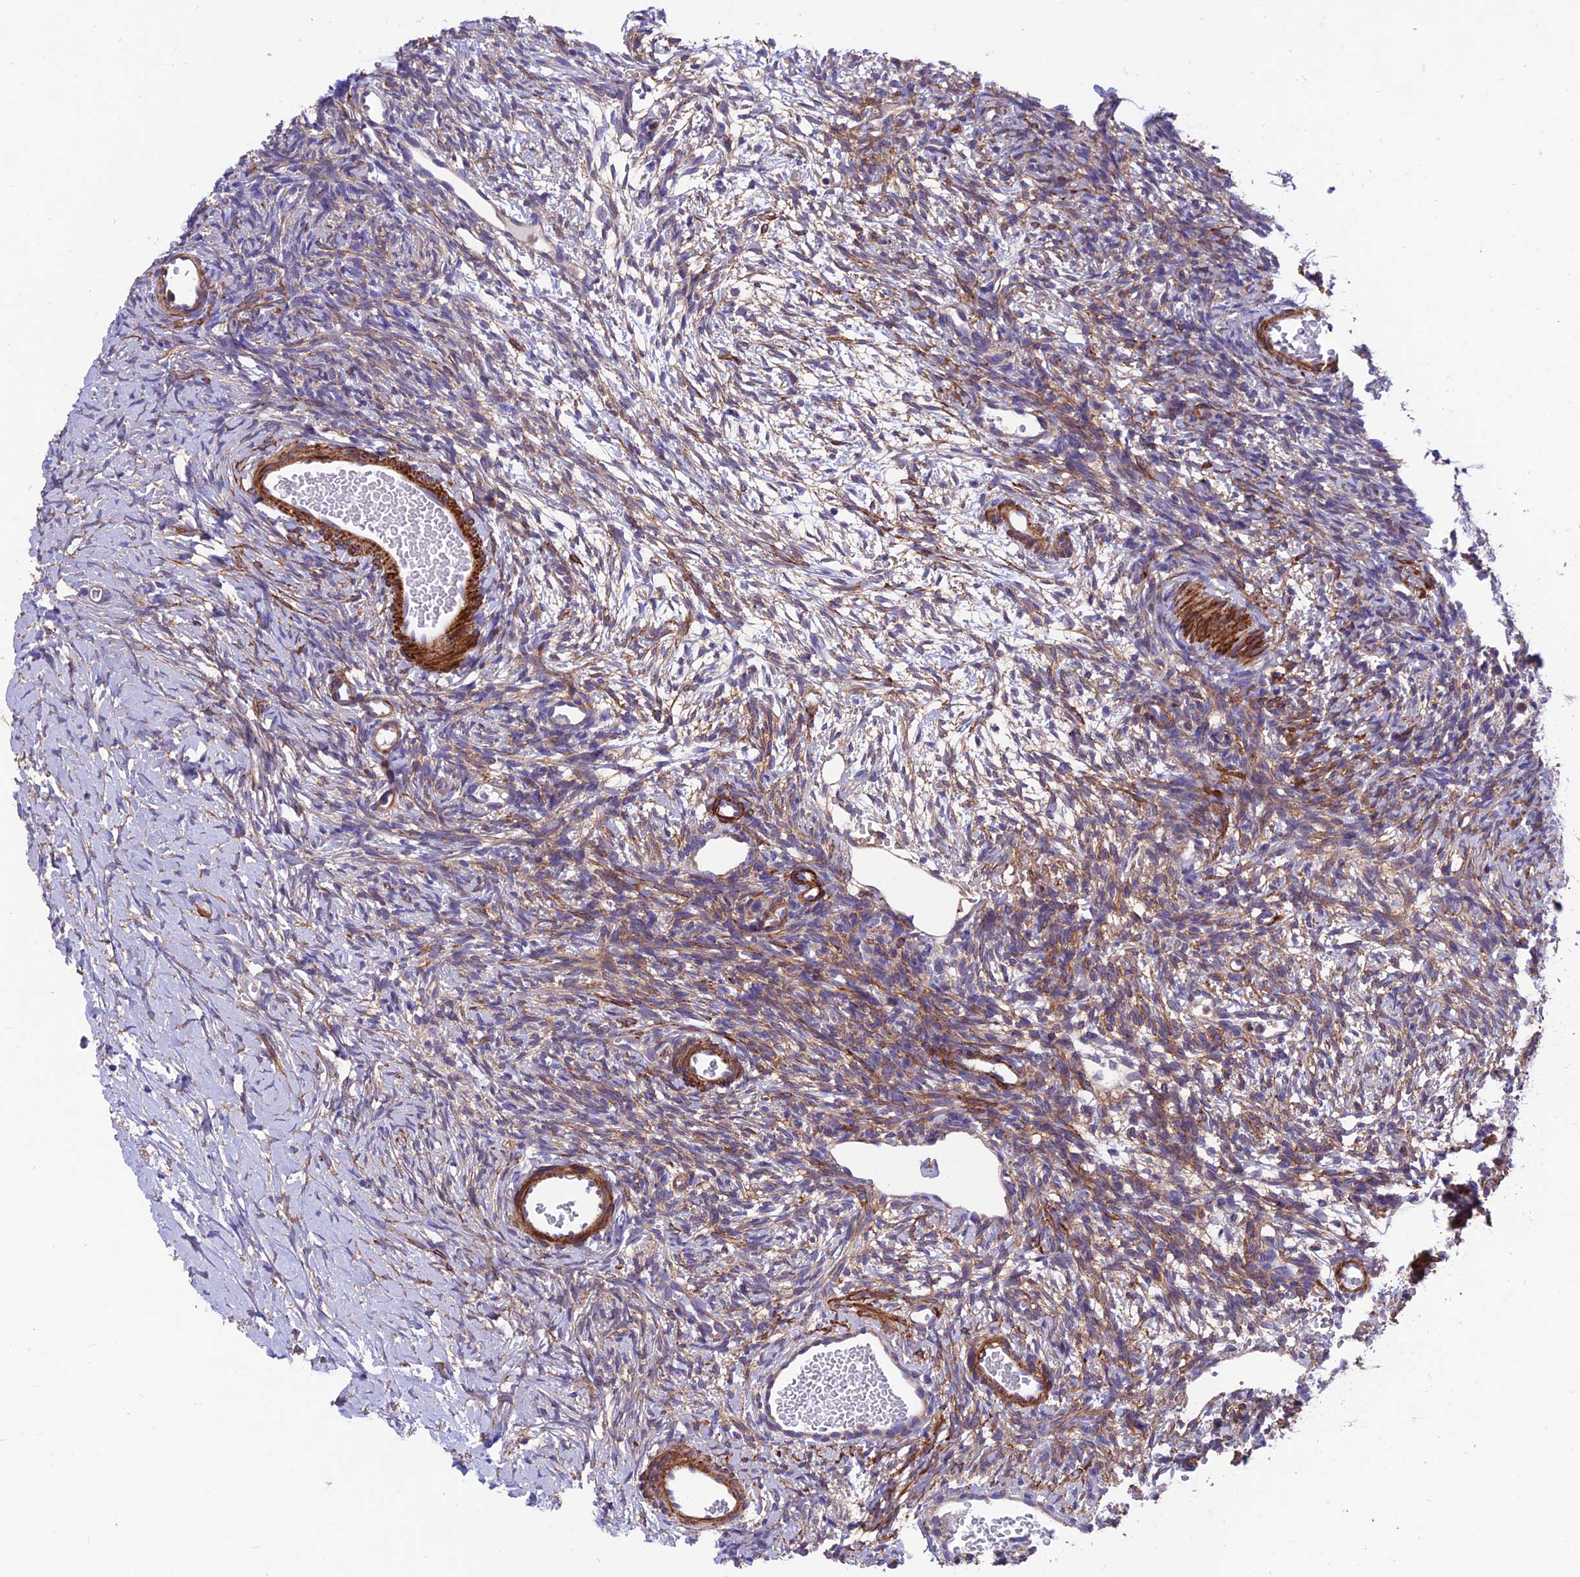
{"staining": {"intensity": "weak", "quantity": ">75%", "location": "cytoplasmic/membranous"}, "tissue": "ovary", "cell_type": "Ovarian stroma cells", "image_type": "normal", "snomed": [{"axis": "morphology", "description": "Normal tissue, NOS"}, {"axis": "topography", "description": "Ovary"}], "caption": "Brown immunohistochemical staining in normal human ovary displays weak cytoplasmic/membranous staining in about >75% of ovarian stroma cells.", "gene": "VPS16", "patient": {"sex": "female", "age": 39}}